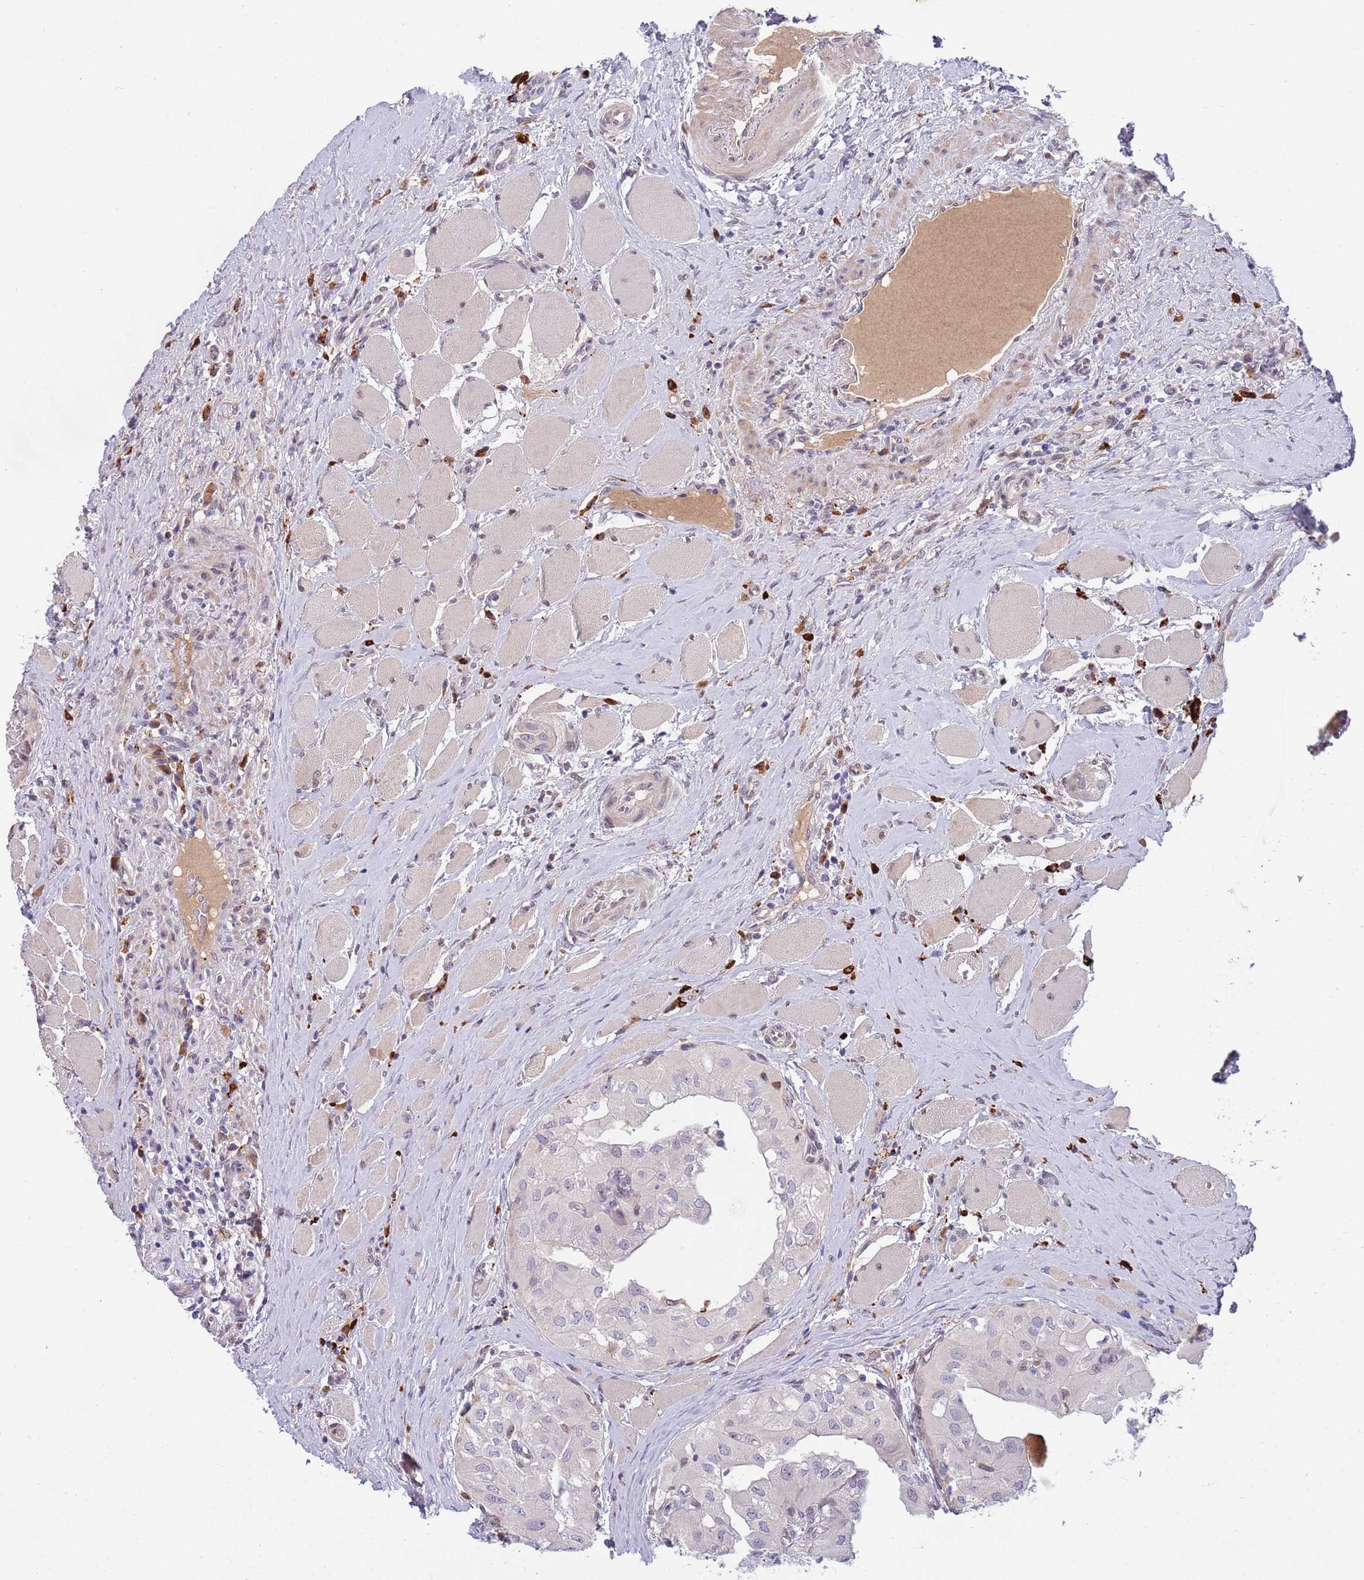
{"staining": {"intensity": "negative", "quantity": "none", "location": "none"}, "tissue": "thyroid cancer", "cell_type": "Tumor cells", "image_type": "cancer", "snomed": [{"axis": "morphology", "description": "Papillary adenocarcinoma, NOS"}, {"axis": "topography", "description": "Thyroid gland"}], "caption": "Tumor cells show no significant positivity in thyroid cancer (papillary adenocarcinoma). (DAB (3,3'-diaminobenzidine) IHC with hematoxylin counter stain).", "gene": "NLRP6", "patient": {"sex": "female", "age": 59}}